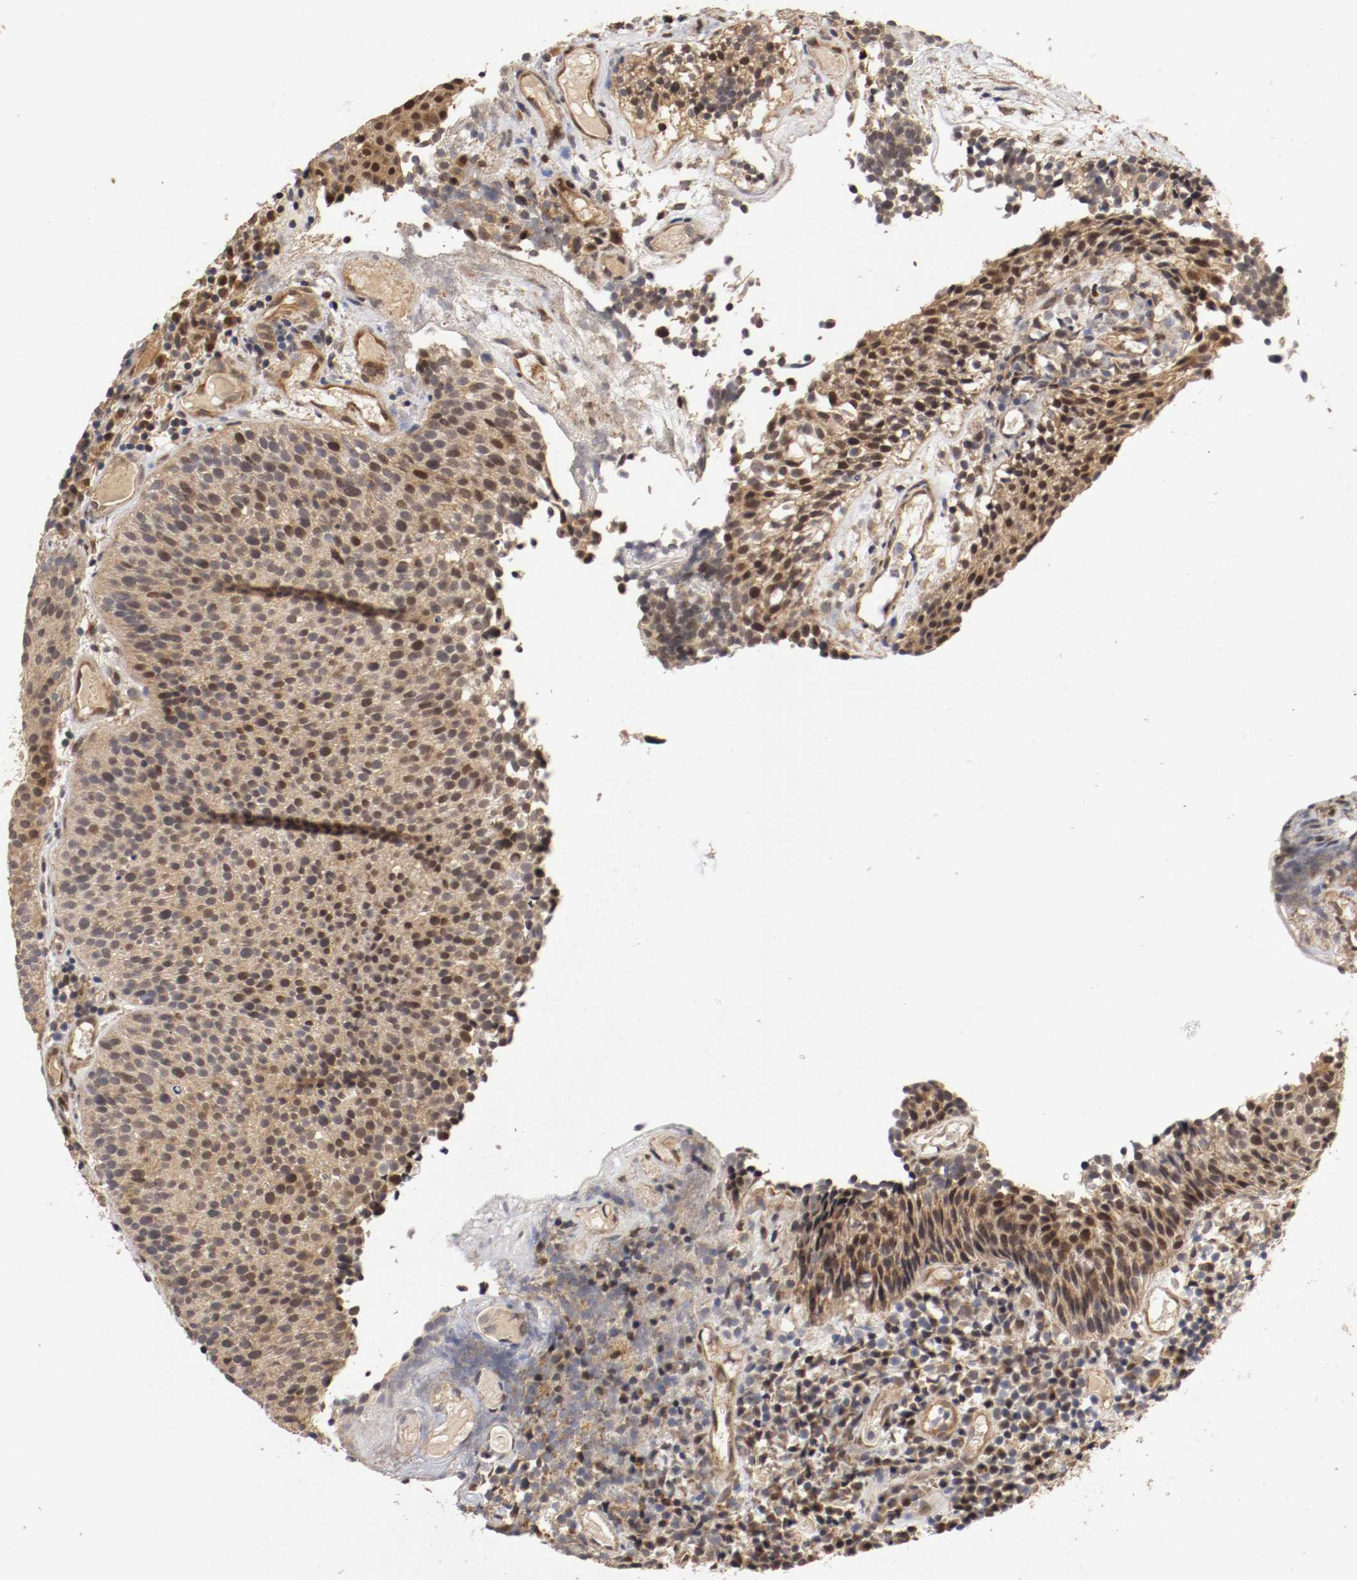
{"staining": {"intensity": "moderate", "quantity": ">75%", "location": "cytoplasmic/membranous,nuclear"}, "tissue": "urothelial cancer", "cell_type": "Tumor cells", "image_type": "cancer", "snomed": [{"axis": "morphology", "description": "Urothelial carcinoma, Low grade"}, {"axis": "topography", "description": "Urinary bladder"}], "caption": "A histopathology image showing moderate cytoplasmic/membranous and nuclear staining in approximately >75% of tumor cells in low-grade urothelial carcinoma, as visualized by brown immunohistochemical staining.", "gene": "TNFRSF1B", "patient": {"sex": "male", "age": 85}}